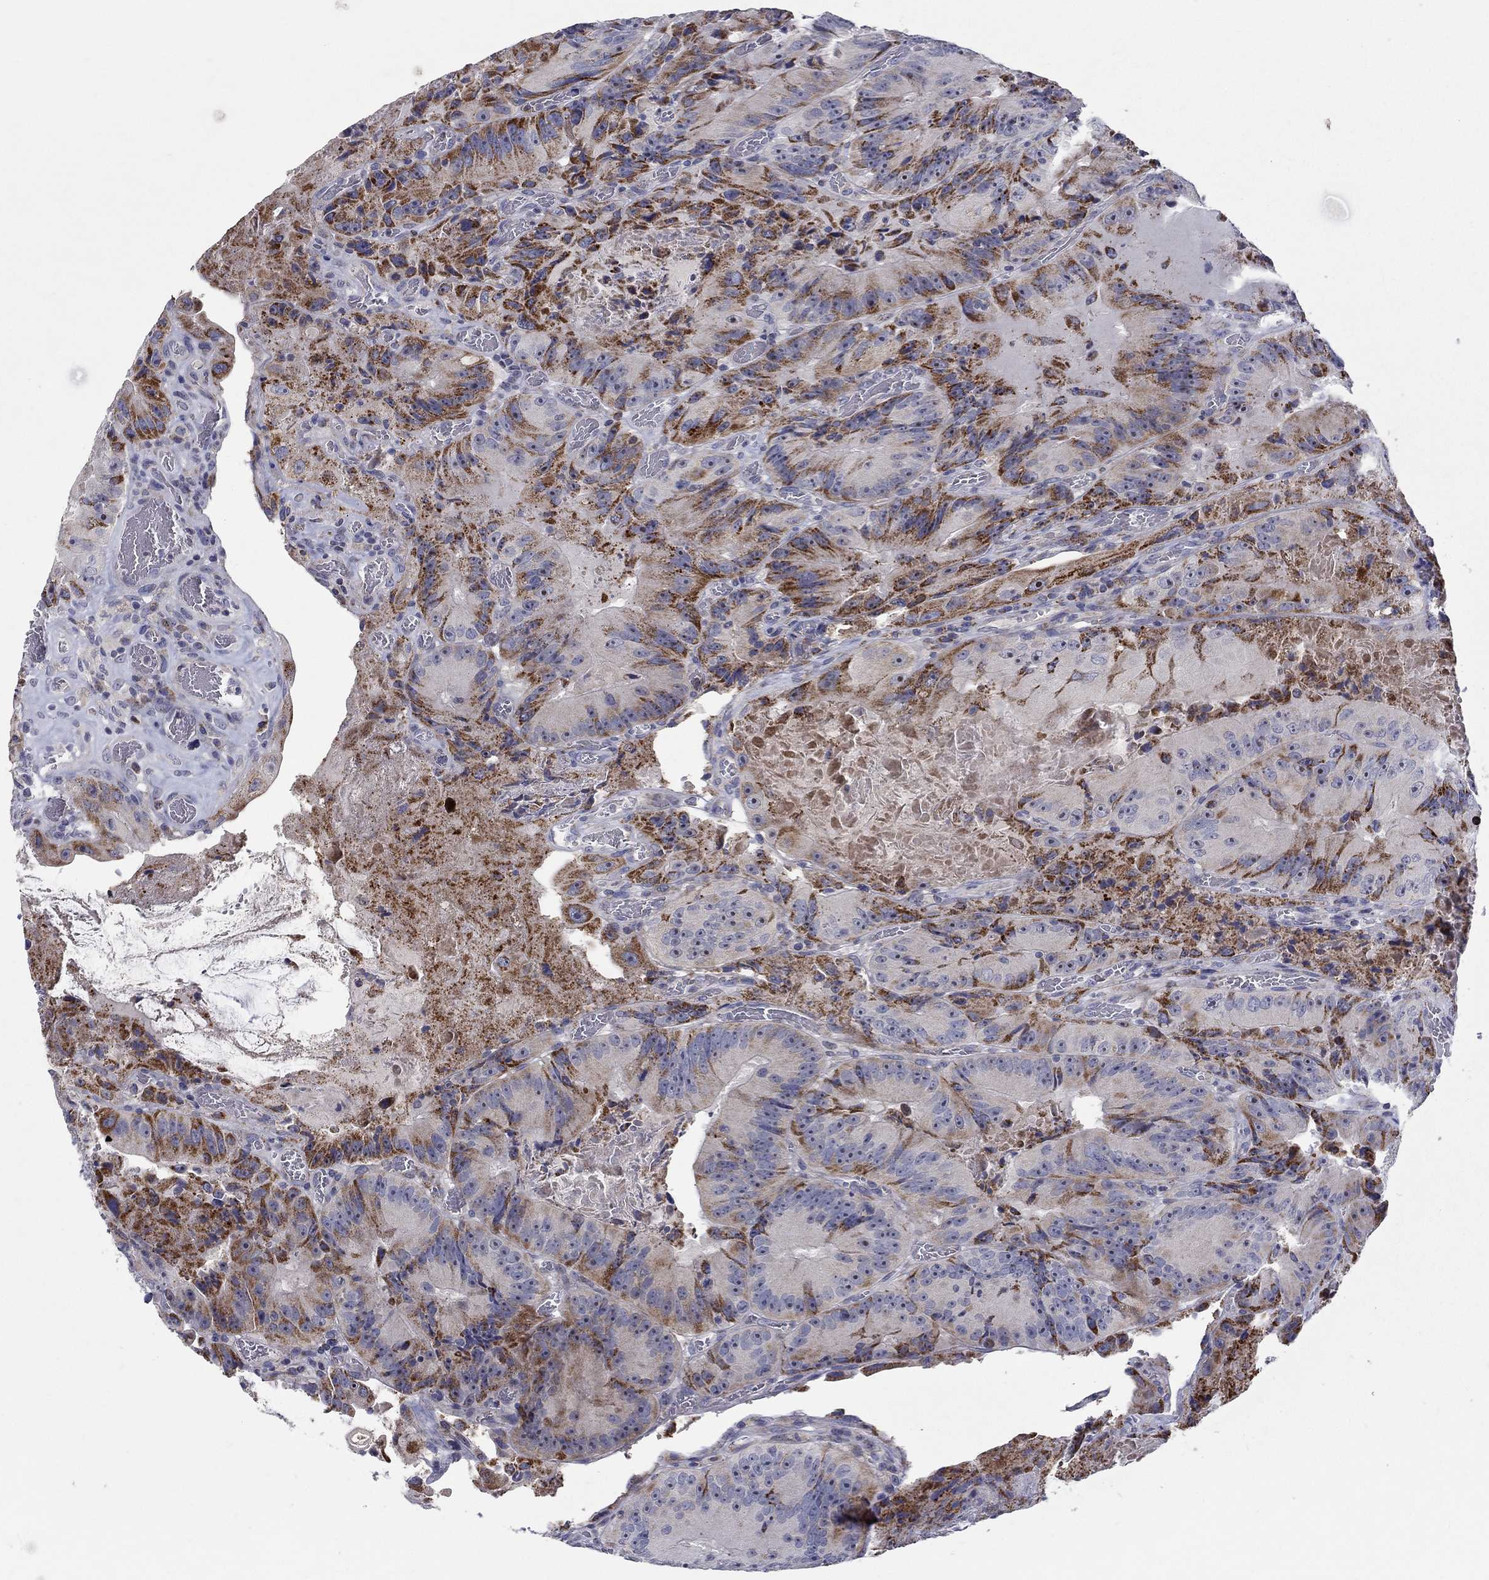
{"staining": {"intensity": "strong", "quantity": "25%-75%", "location": "cytoplasmic/membranous"}, "tissue": "colorectal cancer", "cell_type": "Tumor cells", "image_type": "cancer", "snomed": [{"axis": "morphology", "description": "Adenocarcinoma, NOS"}, {"axis": "topography", "description": "Colon"}], "caption": "Immunohistochemistry (IHC) of colorectal cancer displays high levels of strong cytoplasmic/membranous staining in about 25%-75% of tumor cells.", "gene": "HMX2", "patient": {"sex": "female", "age": 86}}